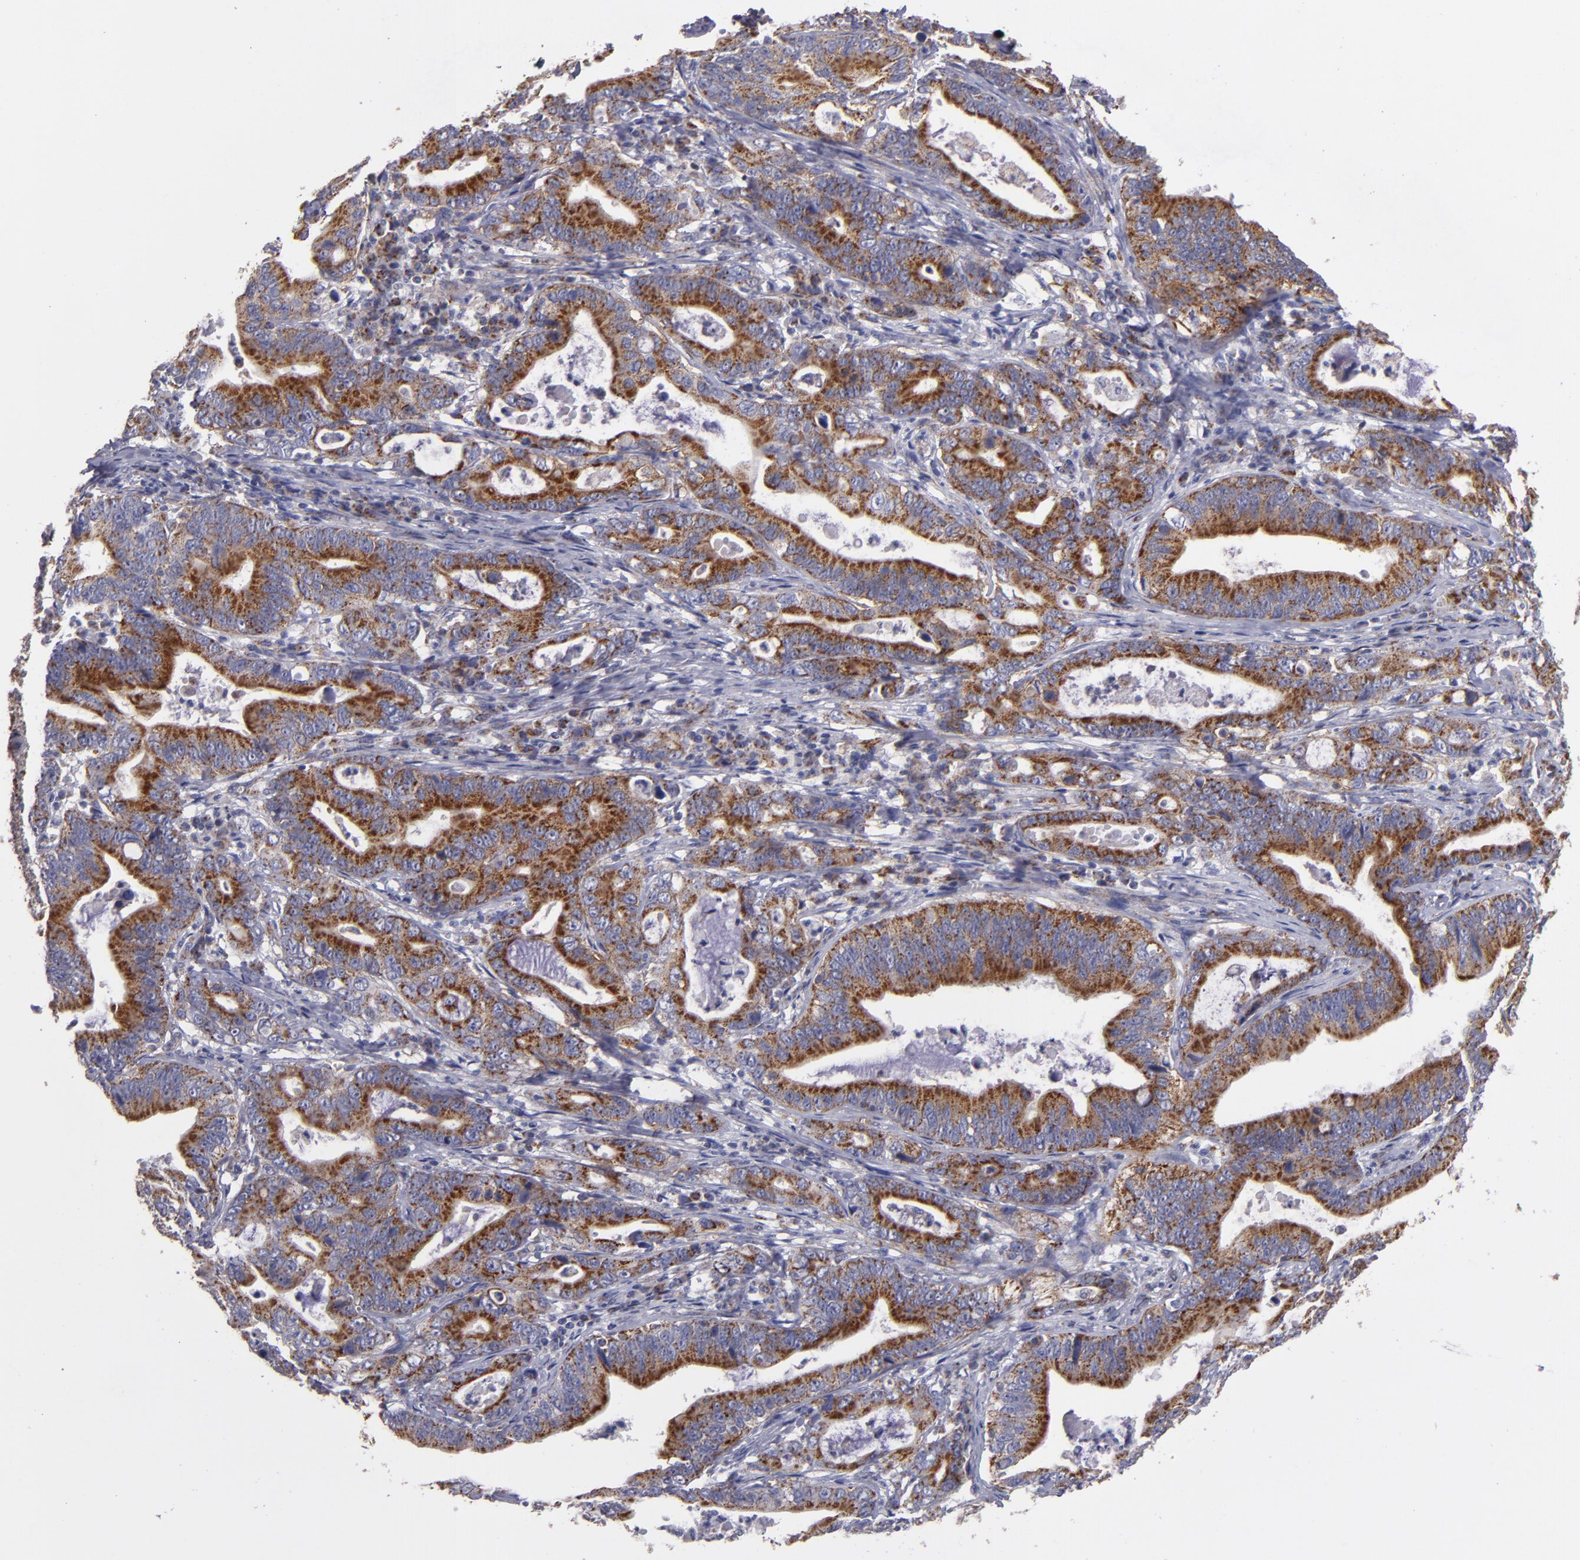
{"staining": {"intensity": "strong", "quantity": ">75%", "location": "cytoplasmic/membranous"}, "tissue": "stomach cancer", "cell_type": "Tumor cells", "image_type": "cancer", "snomed": [{"axis": "morphology", "description": "Adenocarcinoma, NOS"}, {"axis": "topography", "description": "Stomach, upper"}], "caption": "A histopathology image of human stomach adenocarcinoma stained for a protein reveals strong cytoplasmic/membranous brown staining in tumor cells.", "gene": "CLTA", "patient": {"sex": "male", "age": 63}}